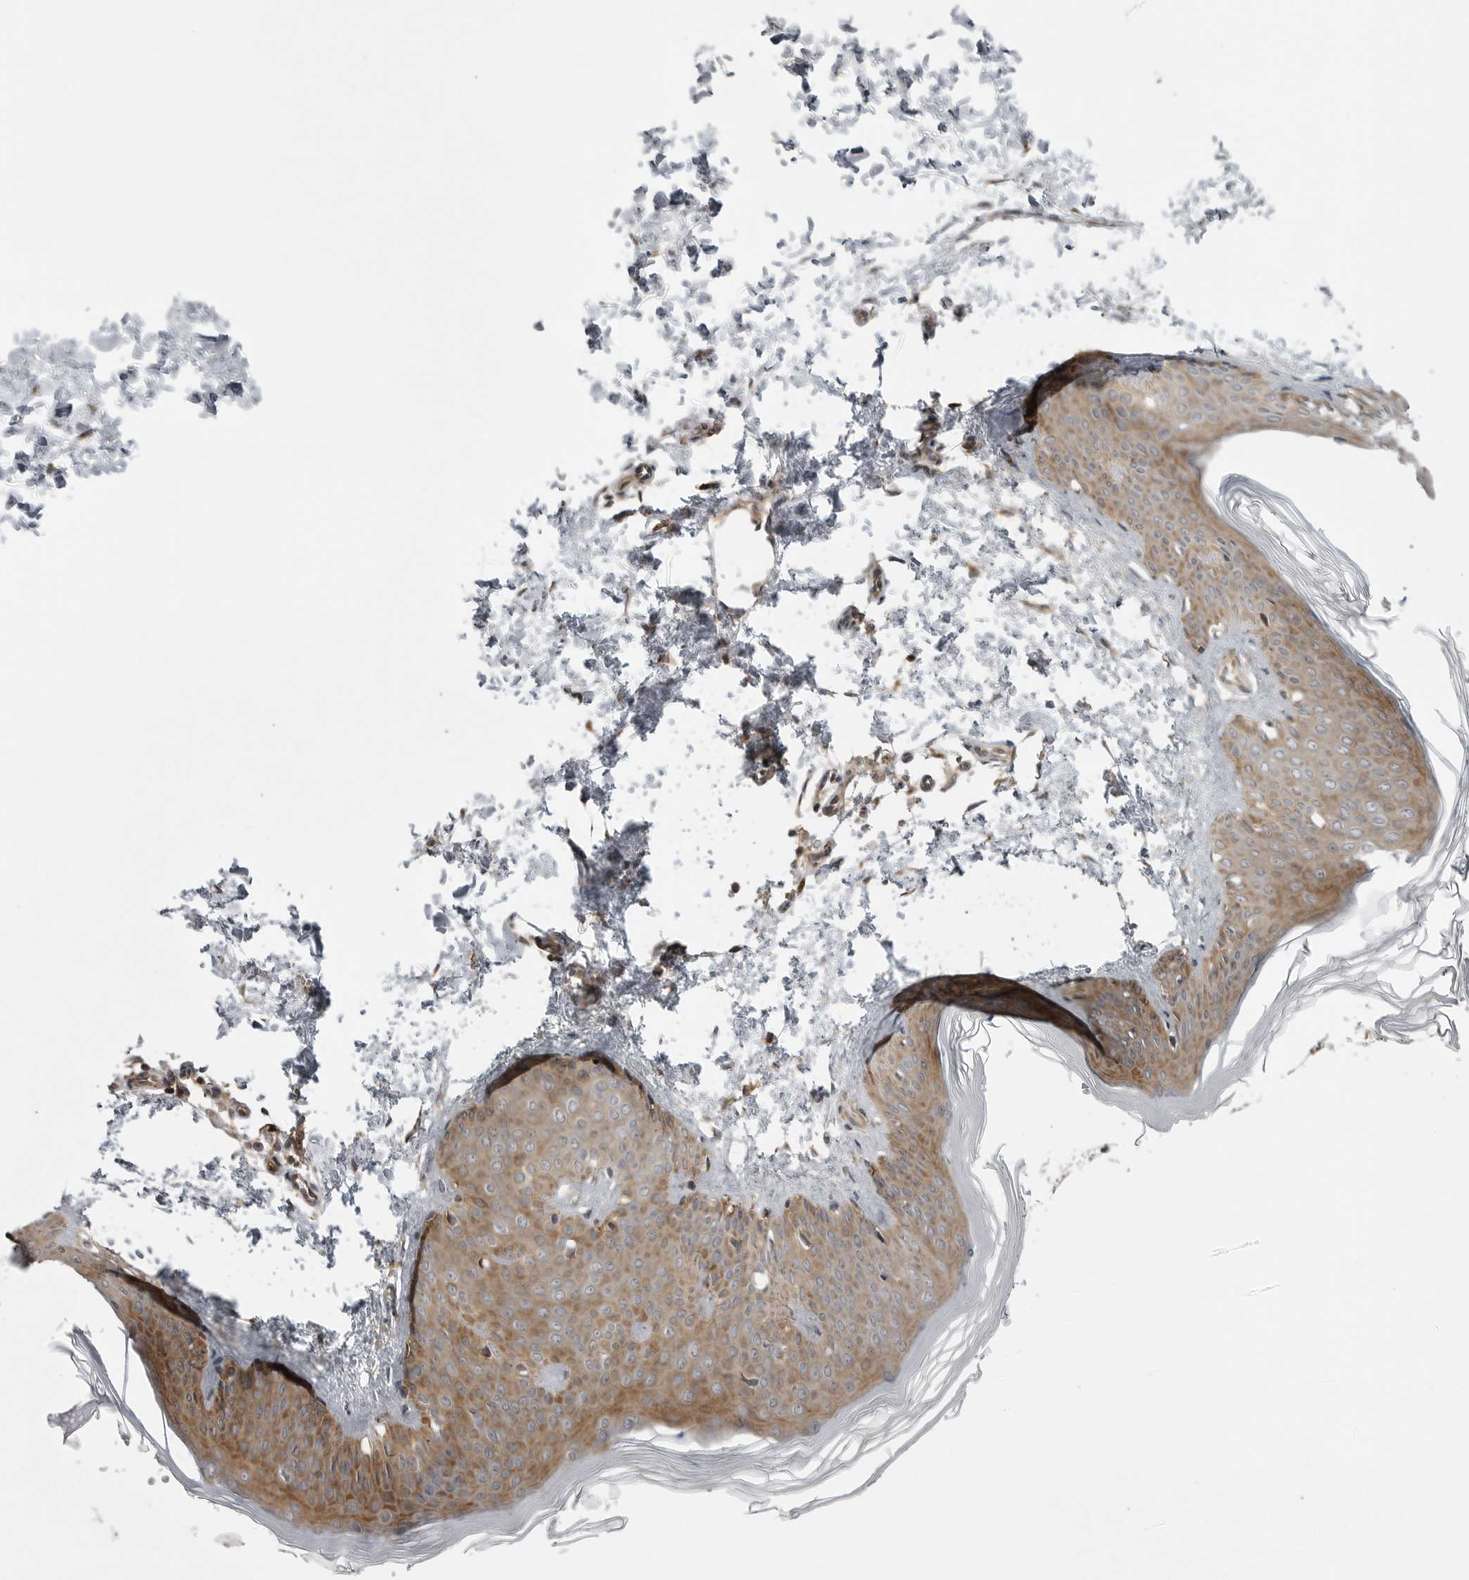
{"staining": {"intensity": "weak", "quantity": ">75%", "location": "cytoplasmic/membranous"}, "tissue": "skin", "cell_type": "Fibroblasts", "image_type": "normal", "snomed": [{"axis": "morphology", "description": "Normal tissue, NOS"}, {"axis": "topography", "description": "Skin"}], "caption": "A photomicrograph of human skin stained for a protein demonstrates weak cytoplasmic/membranous brown staining in fibroblasts. The staining was performed using DAB (3,3'-diaminobenzidine), with brown indicating positive protein expression. Nuclei are stained blue with hematoxylin.", "gene": "LRRC45", "patient": {"sex": "female", "age": 27}}